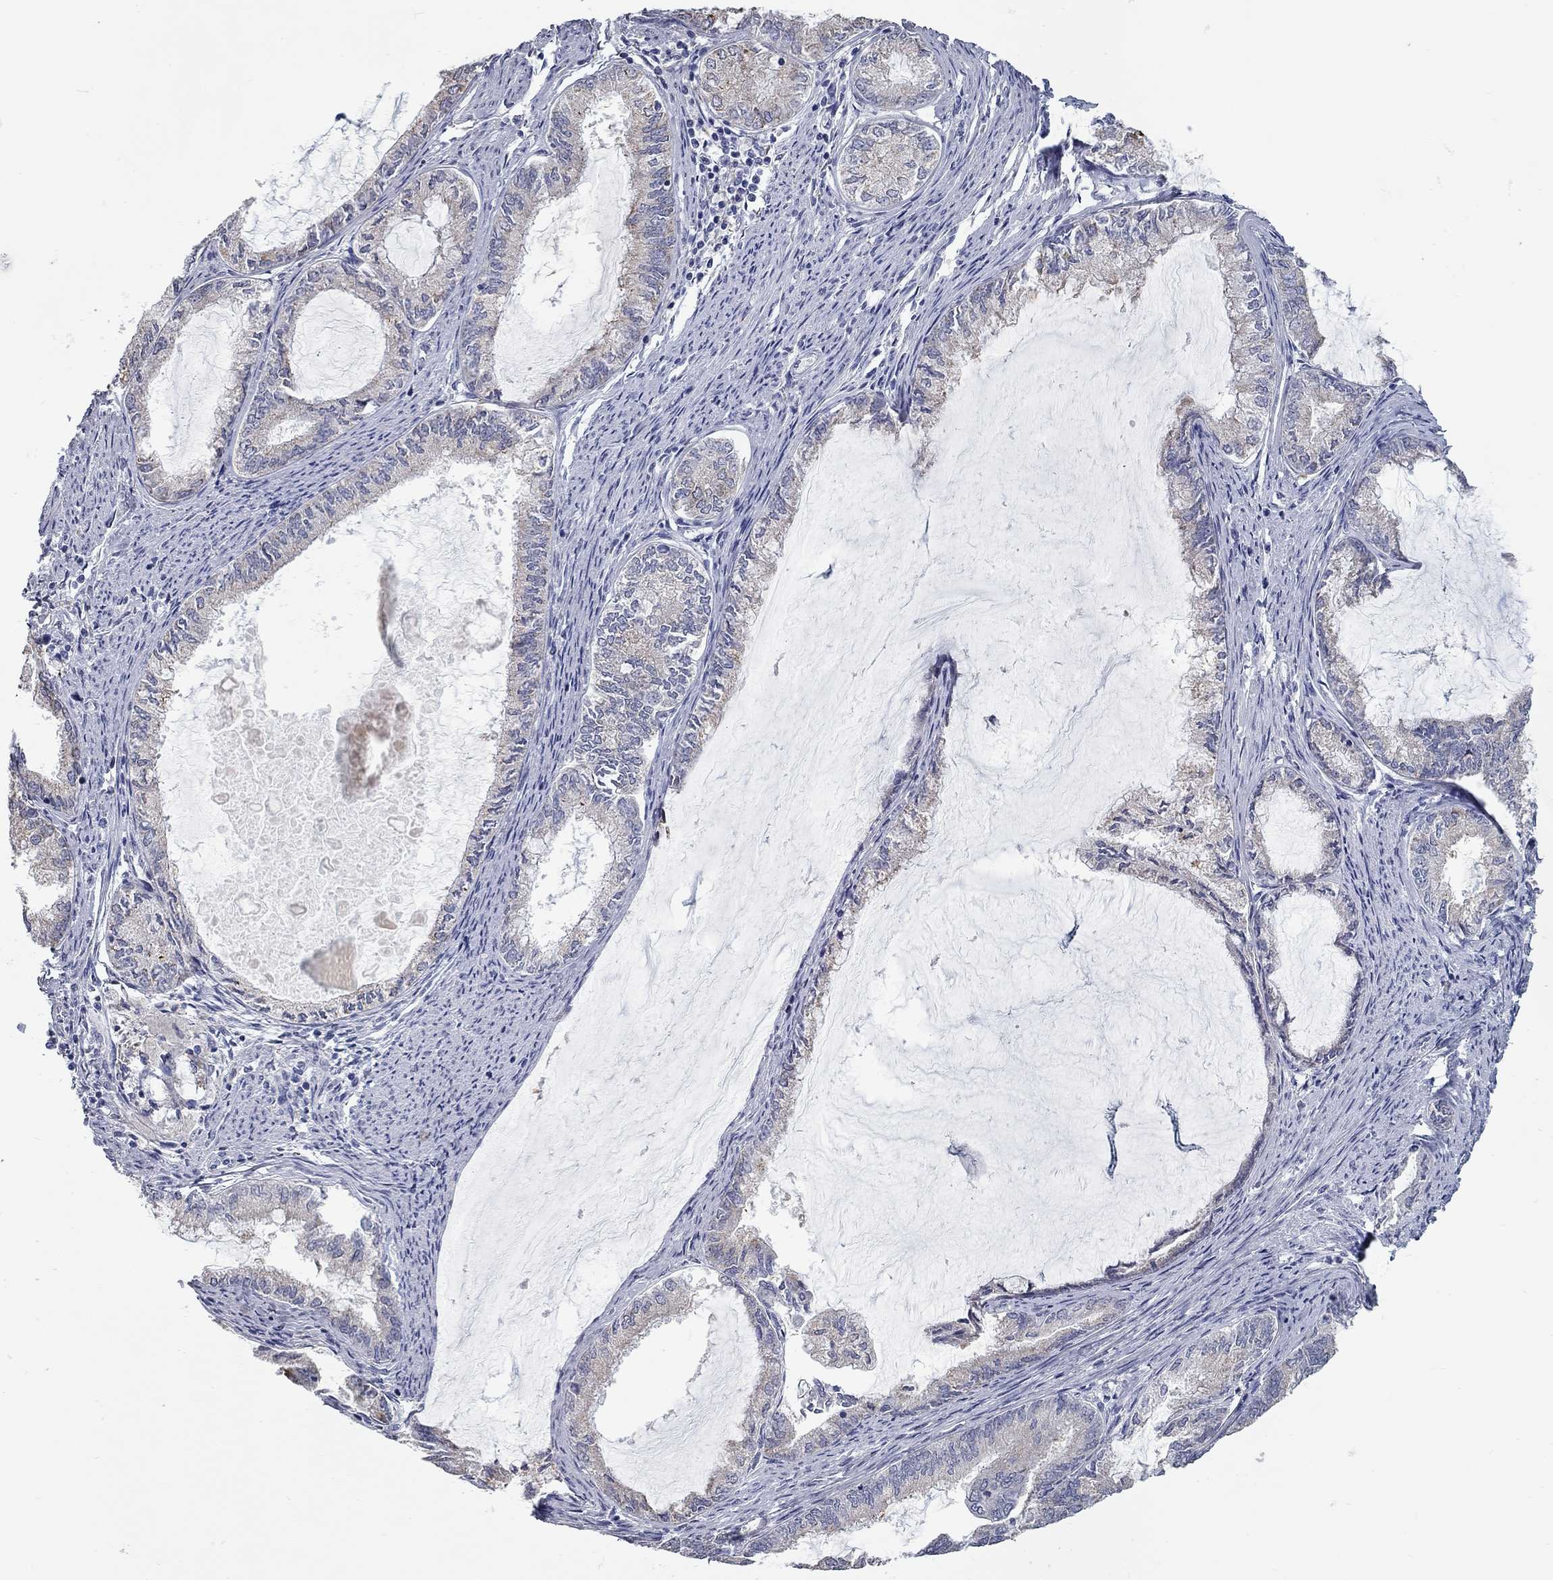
{"staining": {"intensity": "negative", "quantity": "none", "location": "none"}, "tissue": "endometrial cancer", "cell_type": "Tumor cells", "image_type": "cancer", "snomed": [{"axis": "morphology", "description": "Adenocarcinoma, NOS"}, {"axis": "topography", "description": "Endometrium"}], "caption": "High magnification brightfield microscopy of adenocarcinoma (endometrial) stained with DAB (3,3'-diaminobenzidine) (brown) and counterstained with hematoxylin (blue): tumor cells show no significant staining. The staining is performed using DAB (3,3'-diaminobenzidine) brown chromogen with nuclei counter-stained in using hematoxylin.", "gene": "XAGE2", "patient": {"sex": "female", "age": 86}}